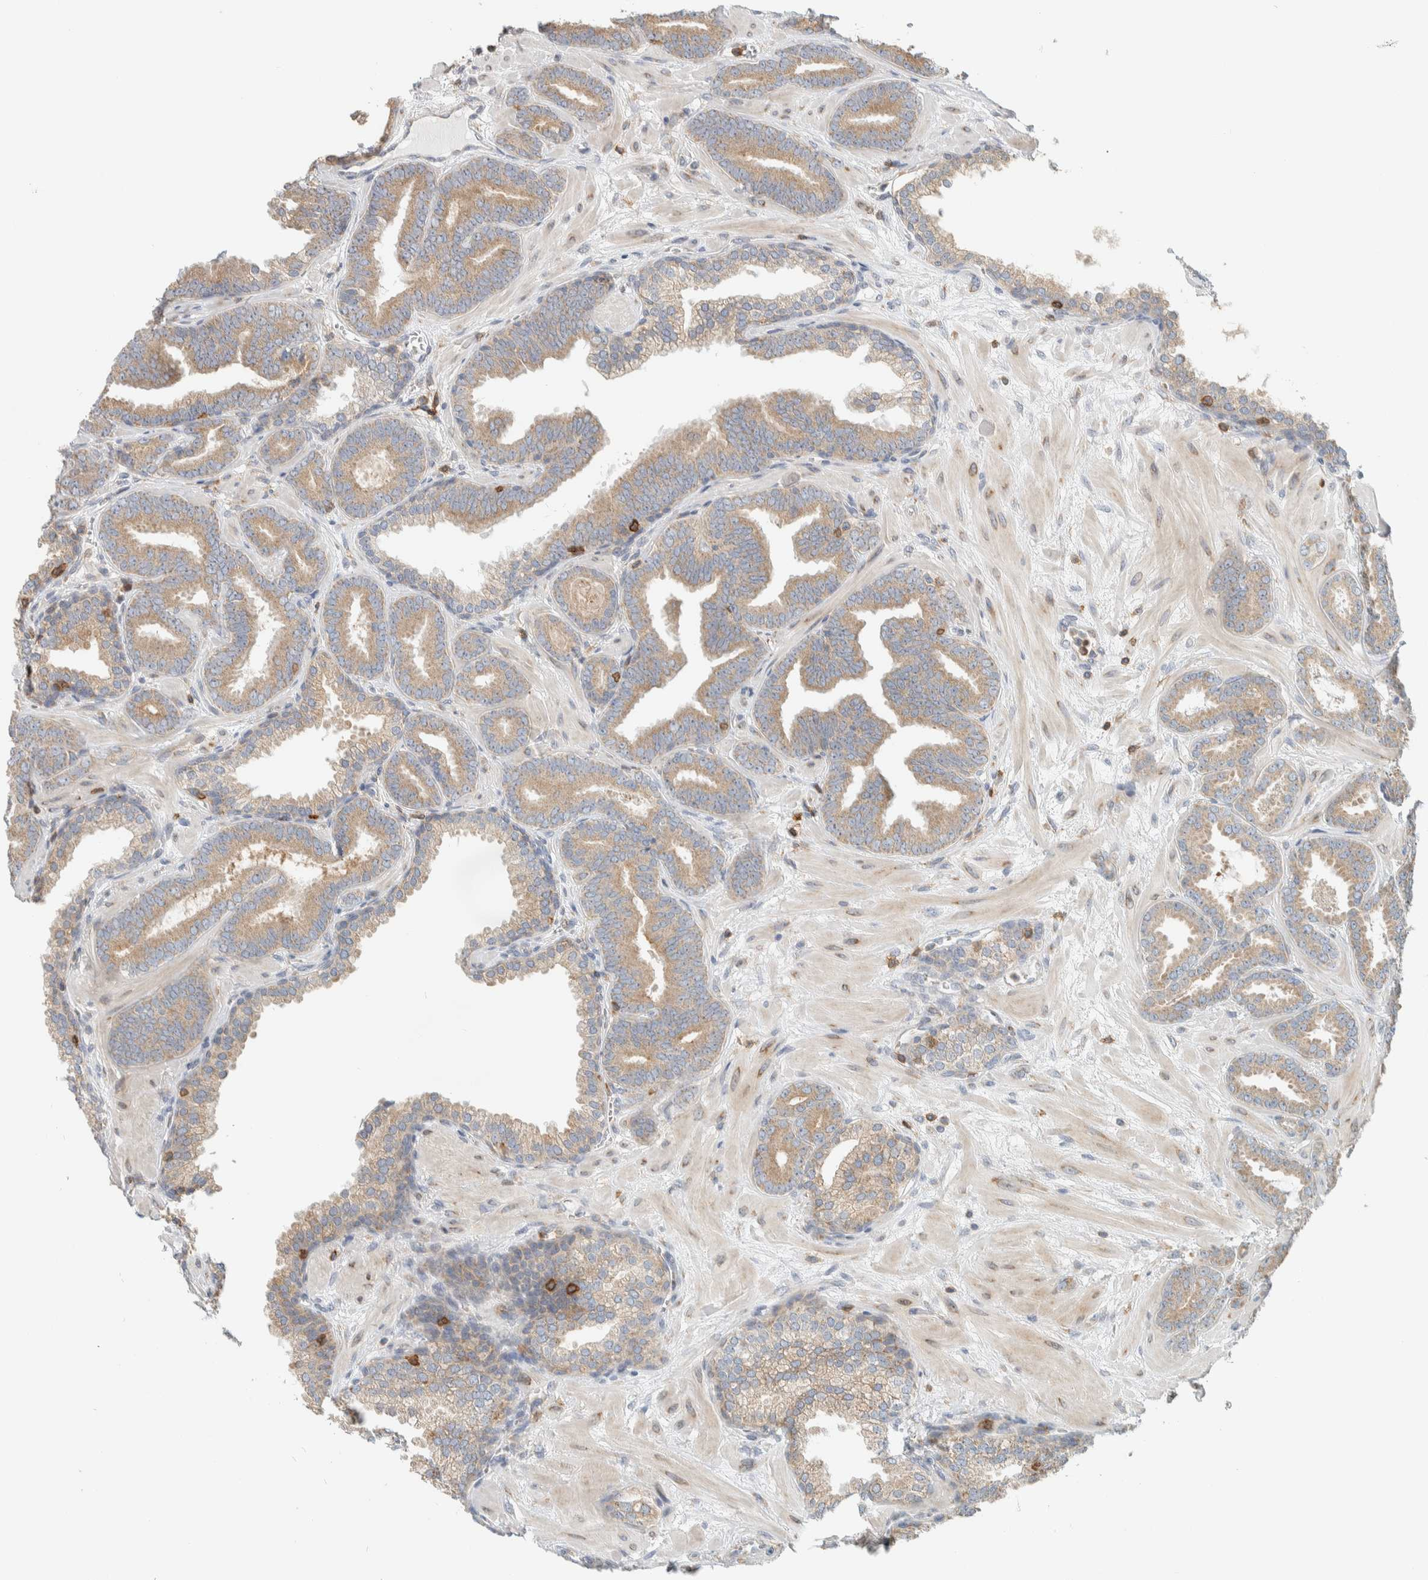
{"staining": {"intensity": "weak", "quantity": ">75%", "location": "cytoplasmic/membranous"}, "tissue": "prostate cancer", "cell_type": "Tumor cells", "image_type": "cancer", "snomed": [{"axis": "morphology", "description": "Adenocarcinoma, Low grade"}, {"axis": "topography", "description": "Prostate"}], "caption": "Protein staining demonstrates weak cytoplasmic/membranous expression in approximately >75% of tumor cells in prostate cancer.", "gene": "CCDC57", "patient": {"sex": "male", "age": 62}}